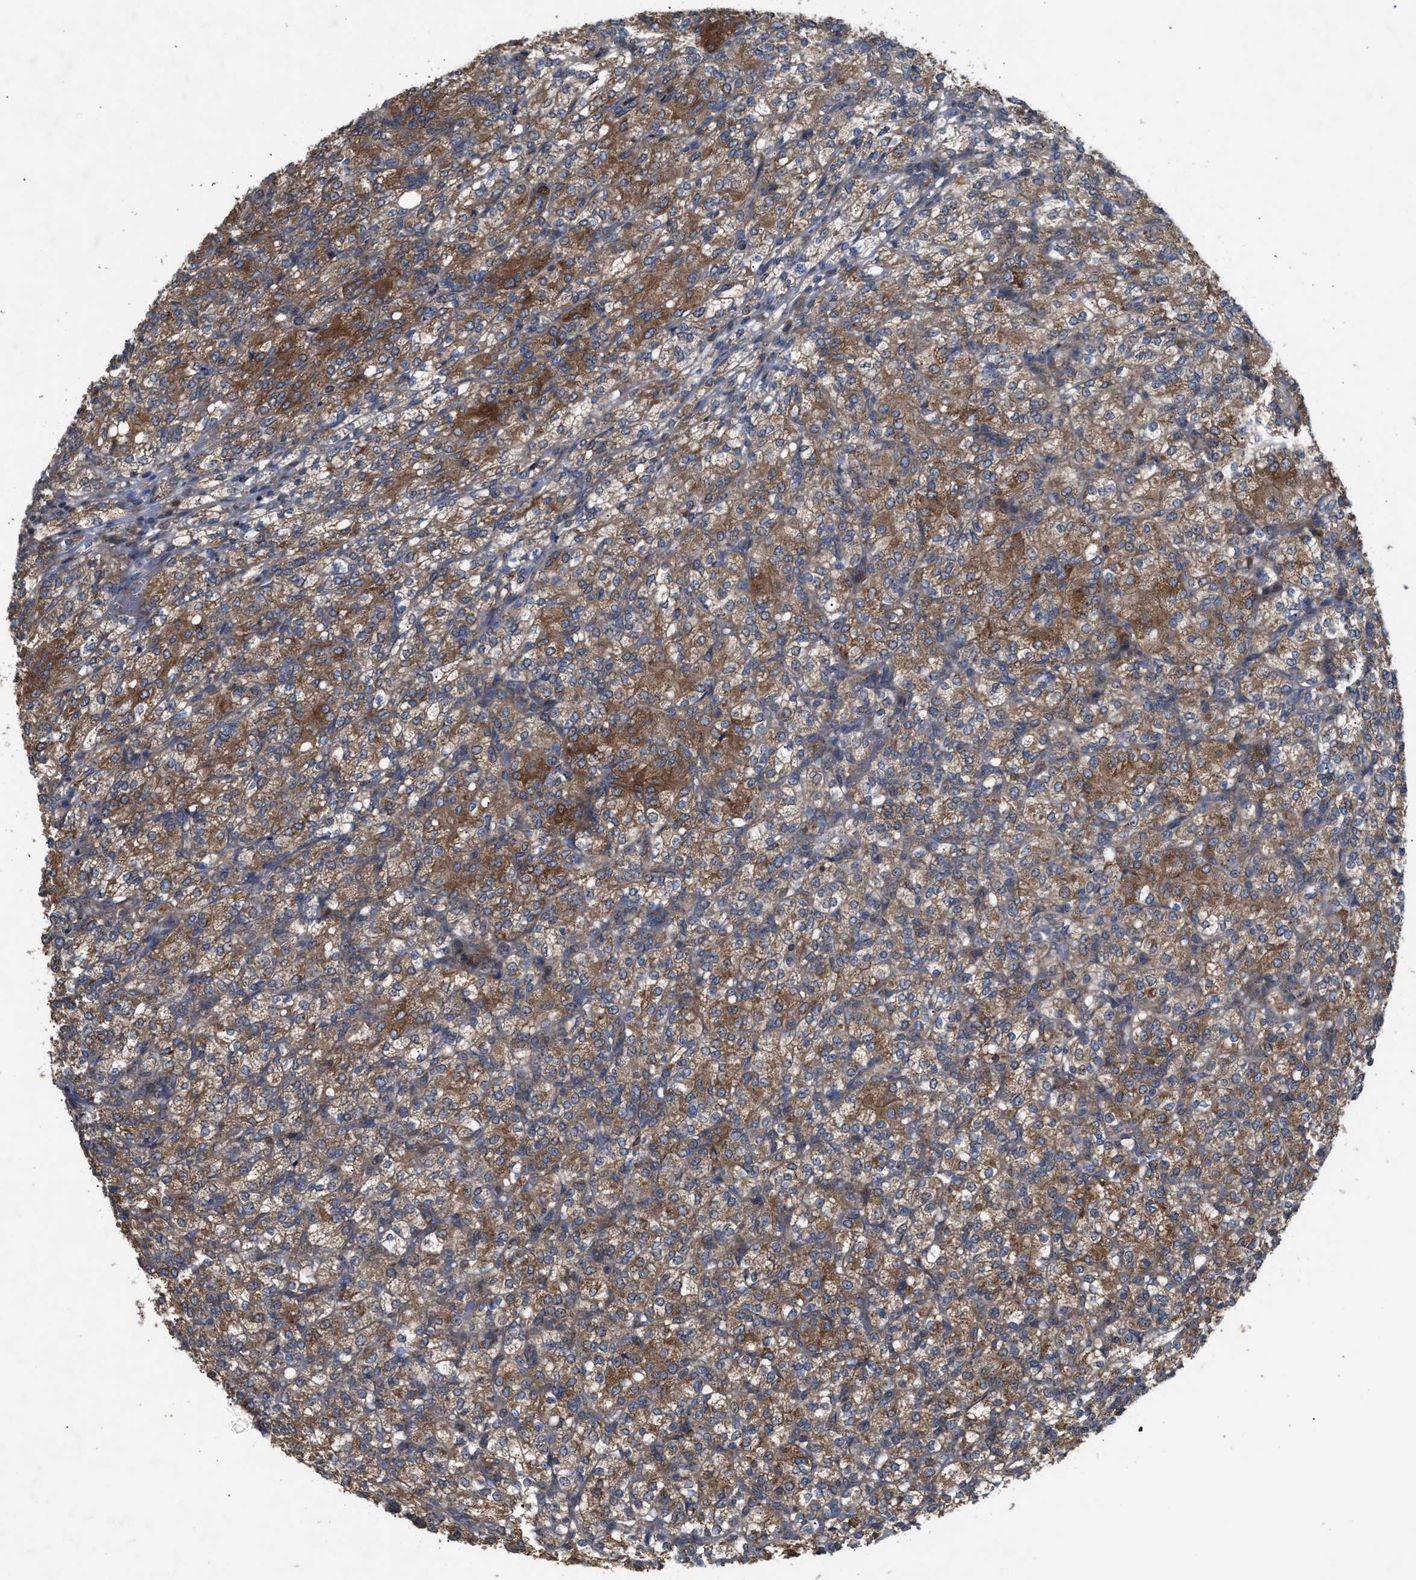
{"staining": {"intensity": "moderate", "quantity": ">75%", "location": "cytoplasmic/membranous"}, "tissue": "renal cancer", "cell_type": "Tumor cells", "image_type": "cancer", "snomed": [{"axis": "morphology", "description": "Adenocarcinoma, NOS"}, {"axis": "topography", "description": "Kidney"}], "caption": "High-power microscopy captured an immunohistochemistry (IHC) micrograph of adenocarcinoma (renal), revealing moderate cytoplasmic/membranous expression in approximately >75% of tumor cells.", "gene": "TACO1", "patient": {"sex": "male", "age": 77}}